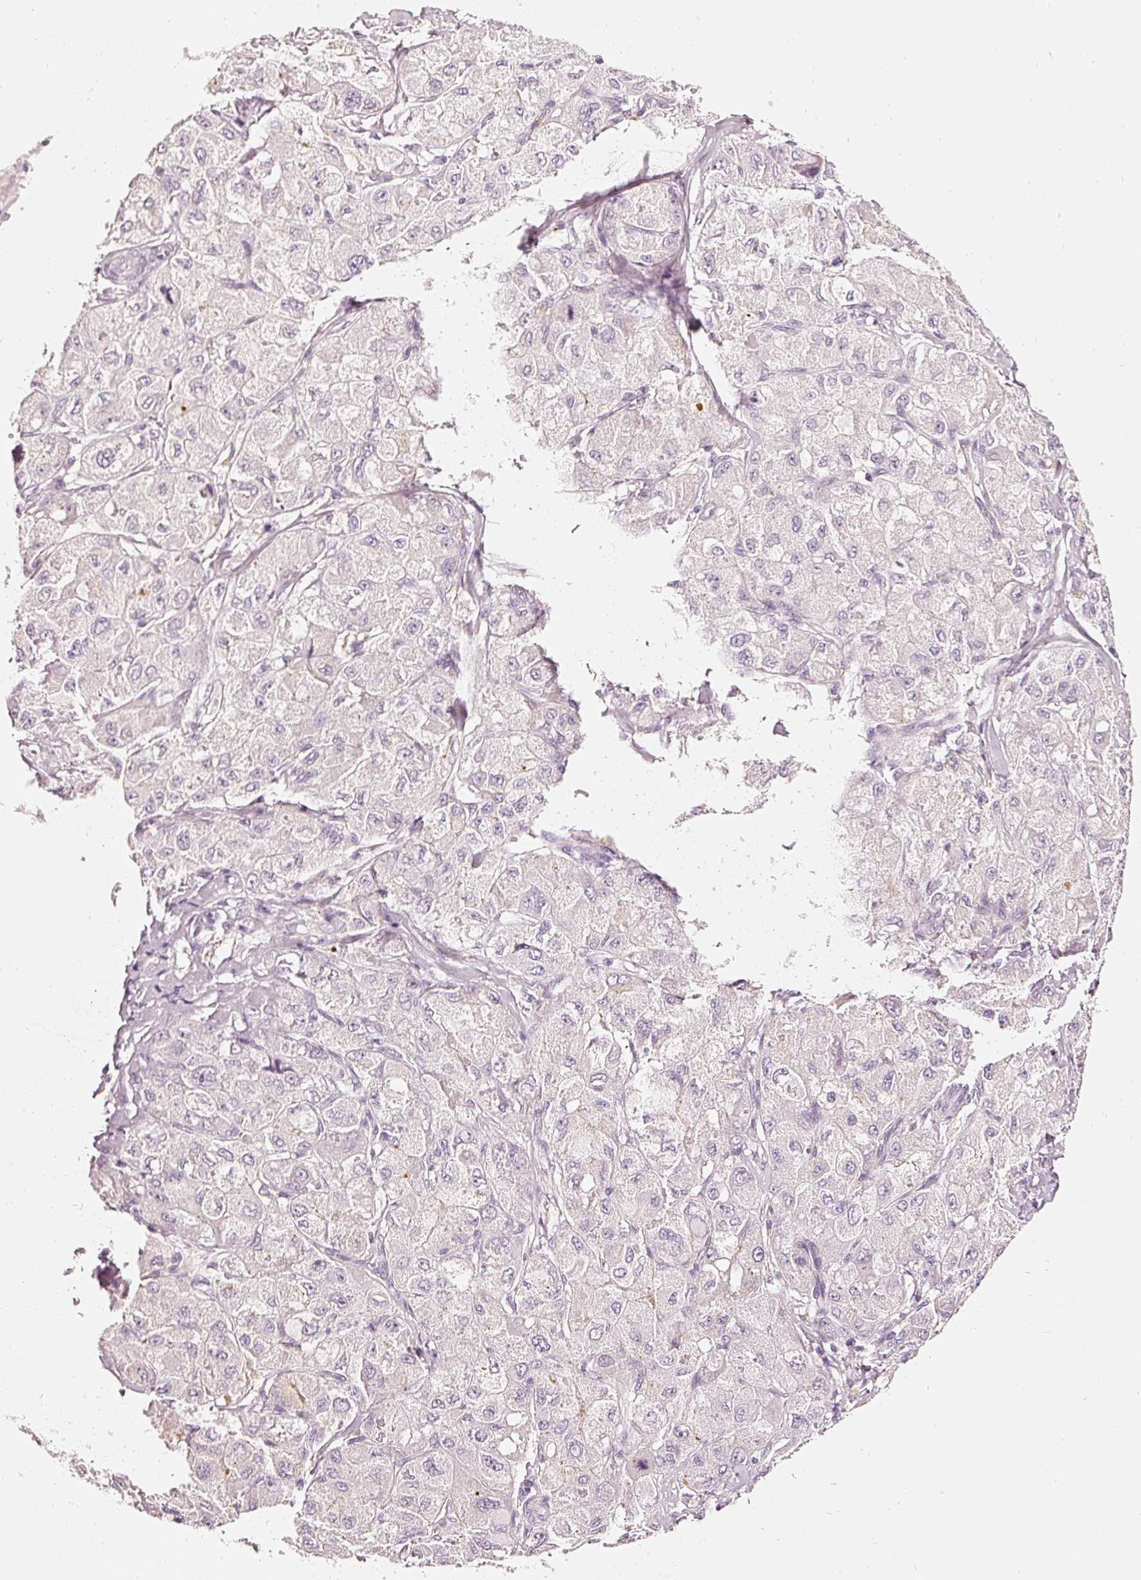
{"staining": {"intensity": "negative", "quantity": "none", "location": "none"}, "tissue": "liver cancer", "cell_type": "Tumor cells", "image_type": "cancer", "snomed": [{"axis": "morphology", "description": "Carcinoma, Hepatocellular, NOS"}, {"axis": "topography", "description": "Liver"}], "caption": "This is a image of IHC staining of liver hepatocellular carcinoma, which shows no staining in tumor cells.", "gene": "CNP", "patient": {"sex": "male", "age": 80}}